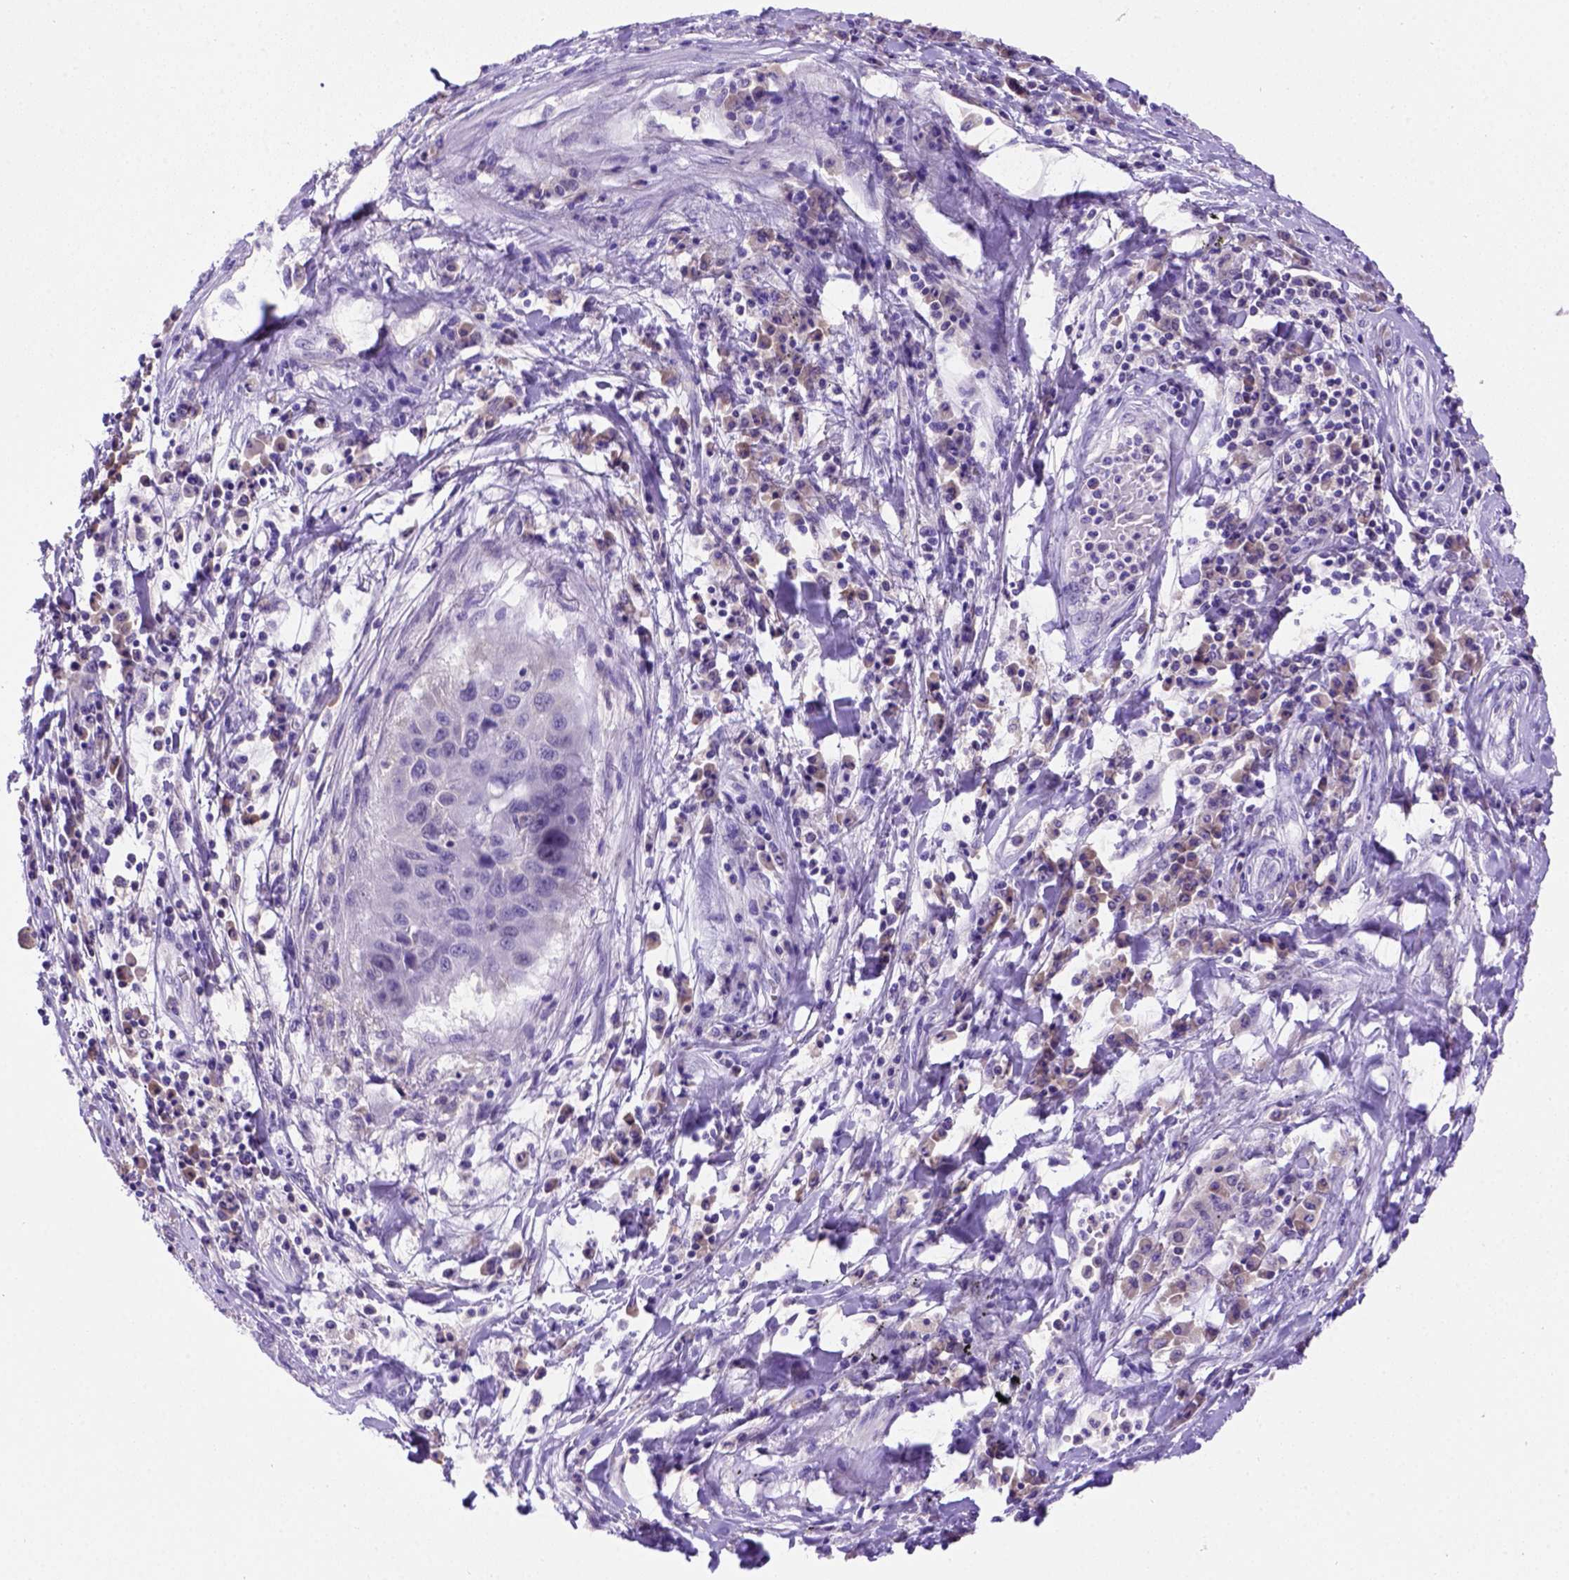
{"staining": {"intensity": "negative", "quantity": "none", "location": "none"}, "tissue": "lung cancer", "cell_type": "Tumor cells", "image_type": "cancer", "snomed": [{"axis": "morphology", "description": "Squamous cell carcinoma, NOS"}, {"axis": "topography", "description": "Lung"}], "caption": "IHC photomicrograph of squamous cell carcinoma (lung) stained for a protein (brown), which demonstrates no expression in tumor cells.", "gene": "FAM81B", "patient": {"sex": "male", "age": 73}}